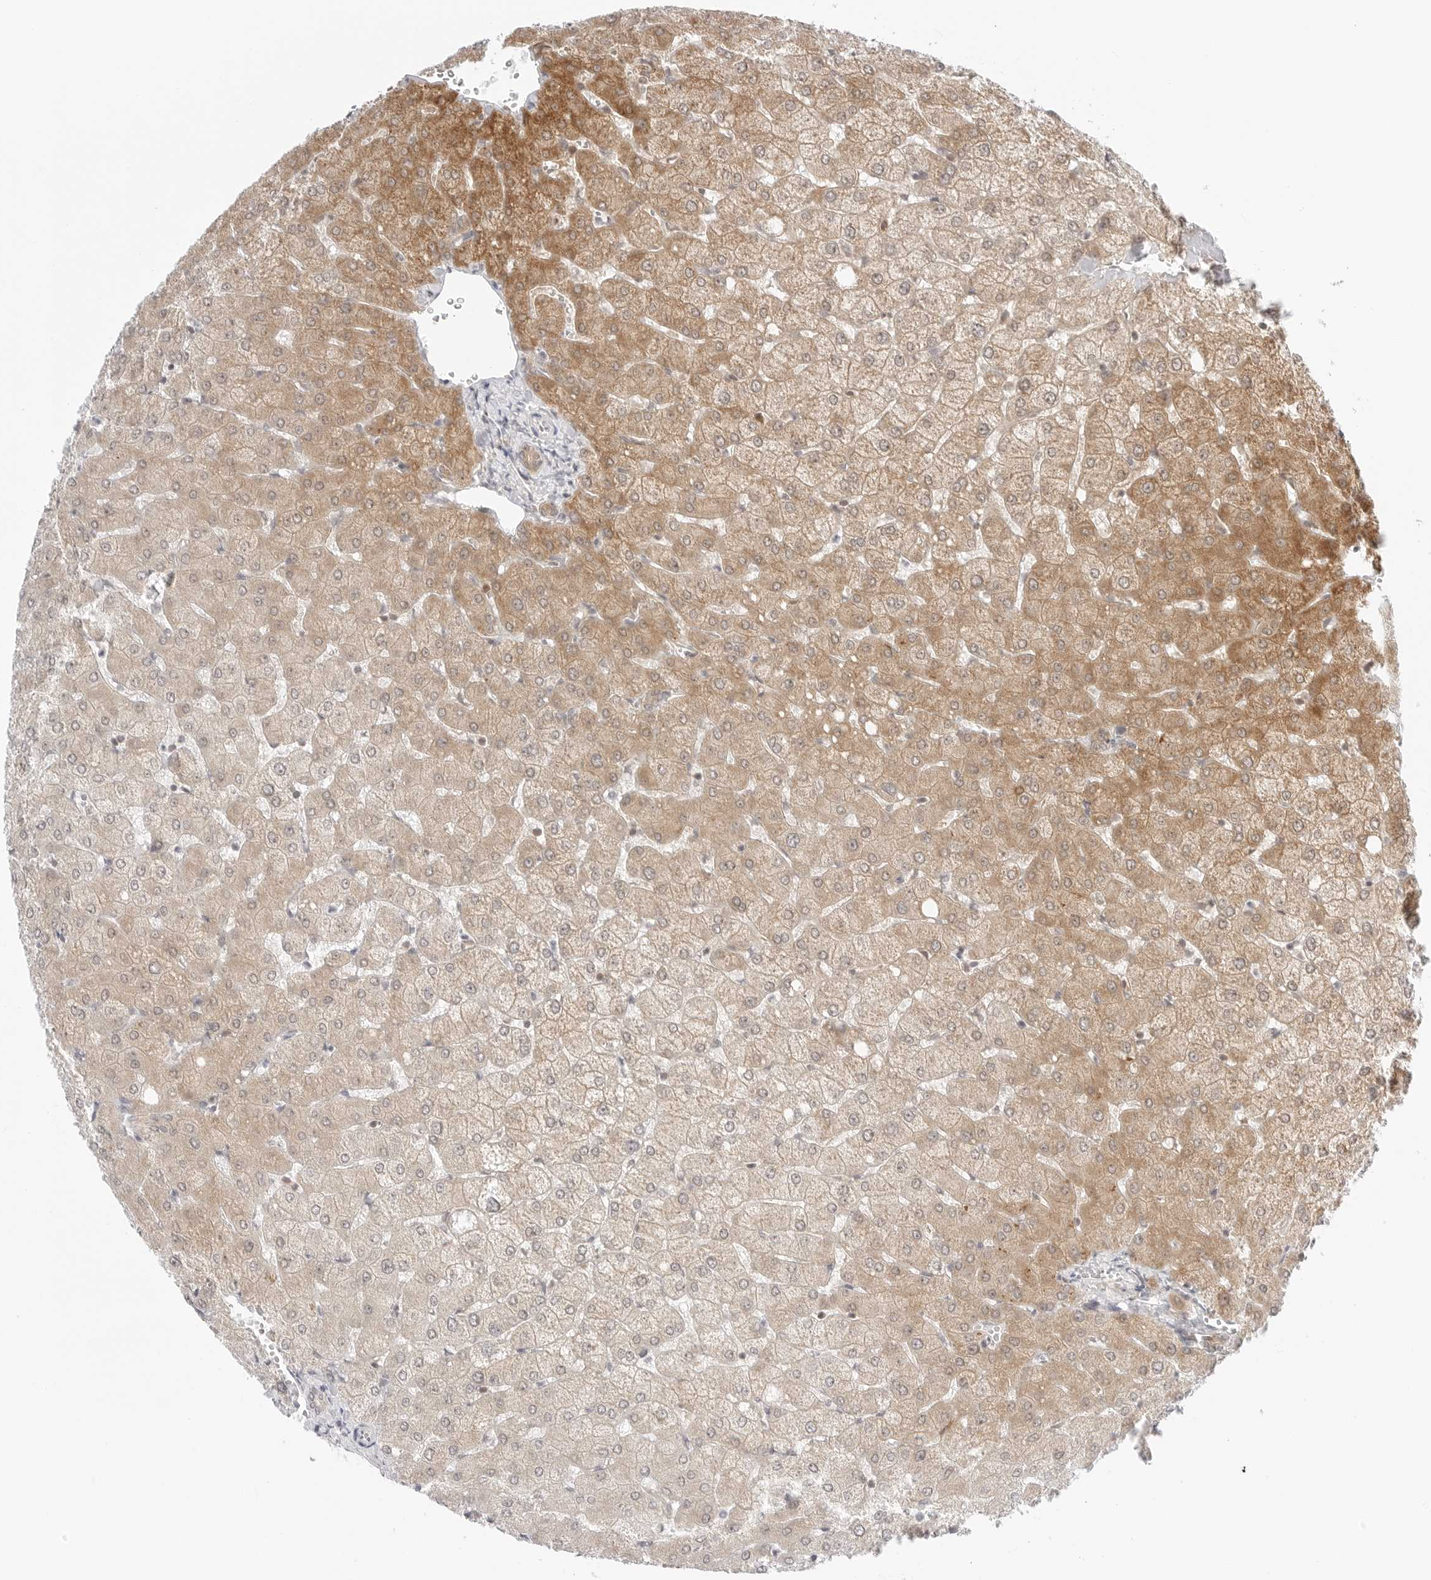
{"staining": {"intensity": "weak", "quantity": "25%-75%", "location": "cytoplasmic/membranous"}, "tissue": "liver", "cell_type": "Cholangiocytes", "image_type": "normal", "snomed": [{"axis": "morphology", "description": "Normal tissue, NOS"}, {"axis": "topography", "description": "Liver"}], "caption": "Normal liver shows weak cytoplasmic/membranous expression in about 25%-75% of cholangiocytes, visualized by immunohistochemistry. Using DAB (brown) and hematoxylin (blue) stains, captured at high magnification using brightfield microscopy.", "gene": "NUDC", "patient": {"sex": "female", "age": 54}}